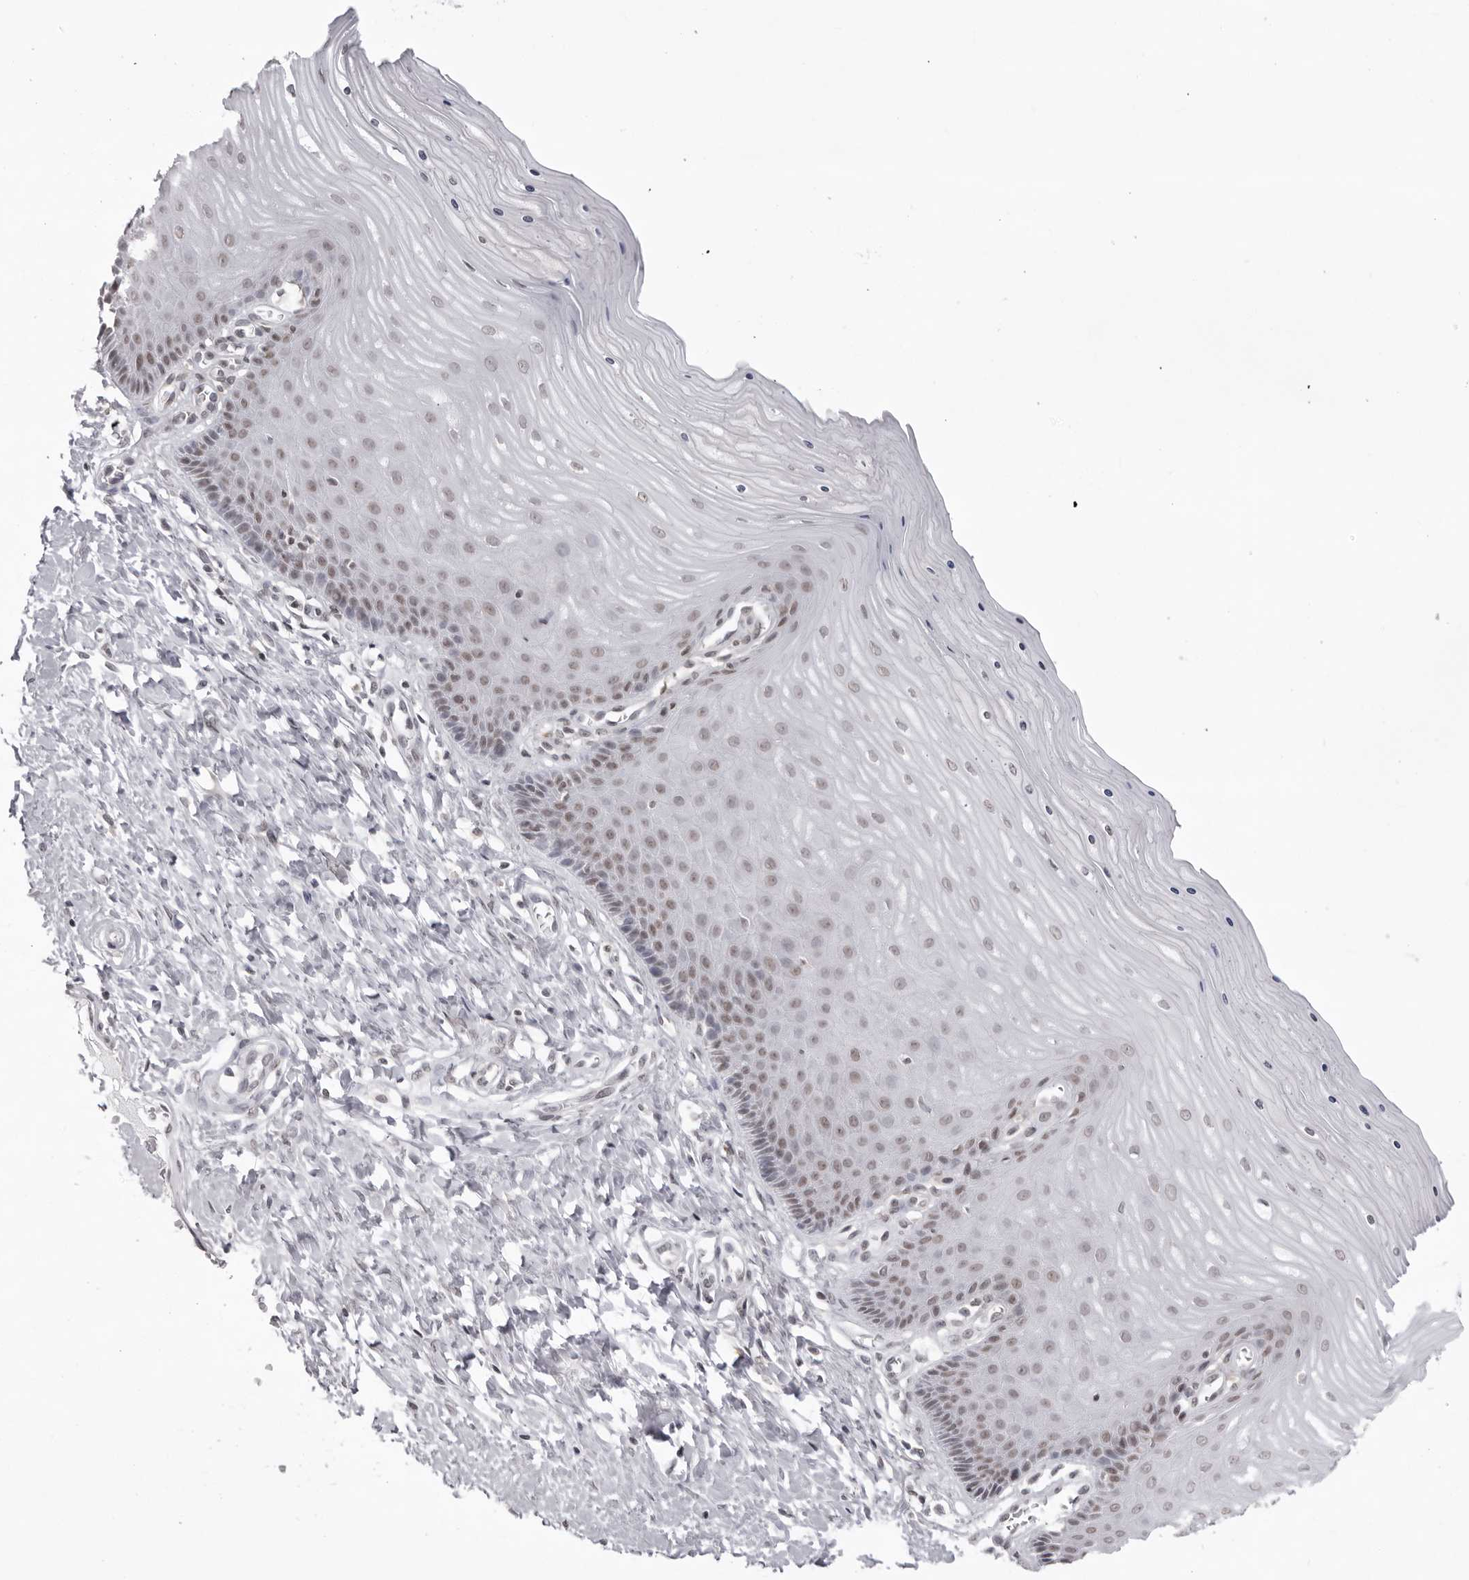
{"staining": {"intensity": "negative", "quantity": "none", "location": "none"}, "tissue": "cervix", "cell_type": "Glandular cells", "image_type": "normal", "snomed": [{"axis": "morphology", "description": "Normal tissue, NOS"}, {"axis": "topography", "description": "Cervix"}], "caption": "Glandular cells are negative for protein expression in benign human cervix.", "gene": "NTM", "patient": {"sex": "female", "age": 55}}